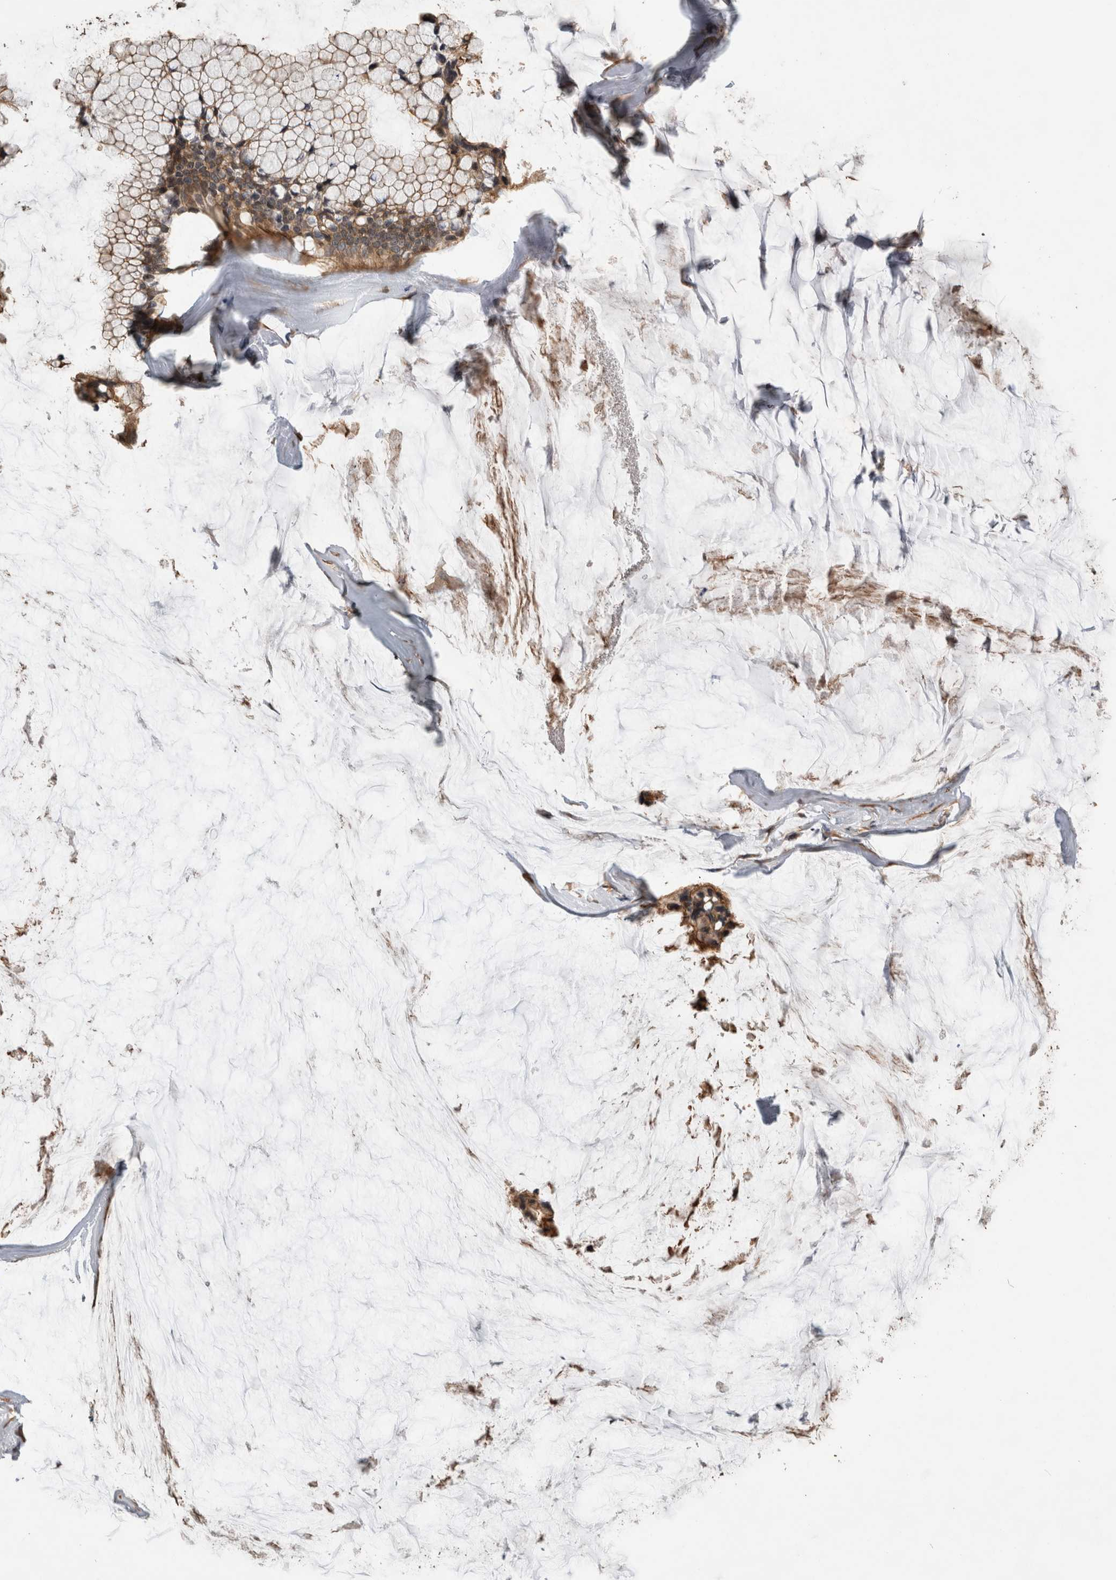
{"staining": {"intensity": "weak", "quantity": ">75%", "location": "cytoplasmic/membranous"}, "tissue": "ovarian cancer", "cell_type": "Tumor cells", "image_type": "cancer", "snomed": [{"axis": "morphology", "description": "Cystadenocarcinoma, mucinous, NOS"}, {"axis": "topography", "description": "Ovary"}], "caption": "Protein staining shows weak cytoplasmic/membranous staining in about >75% of tumor cells in mucinous cystadenocarcinoma (ovarian).", "gene": "RHPN1", "patient": {"sex": "female", "age": 39}}